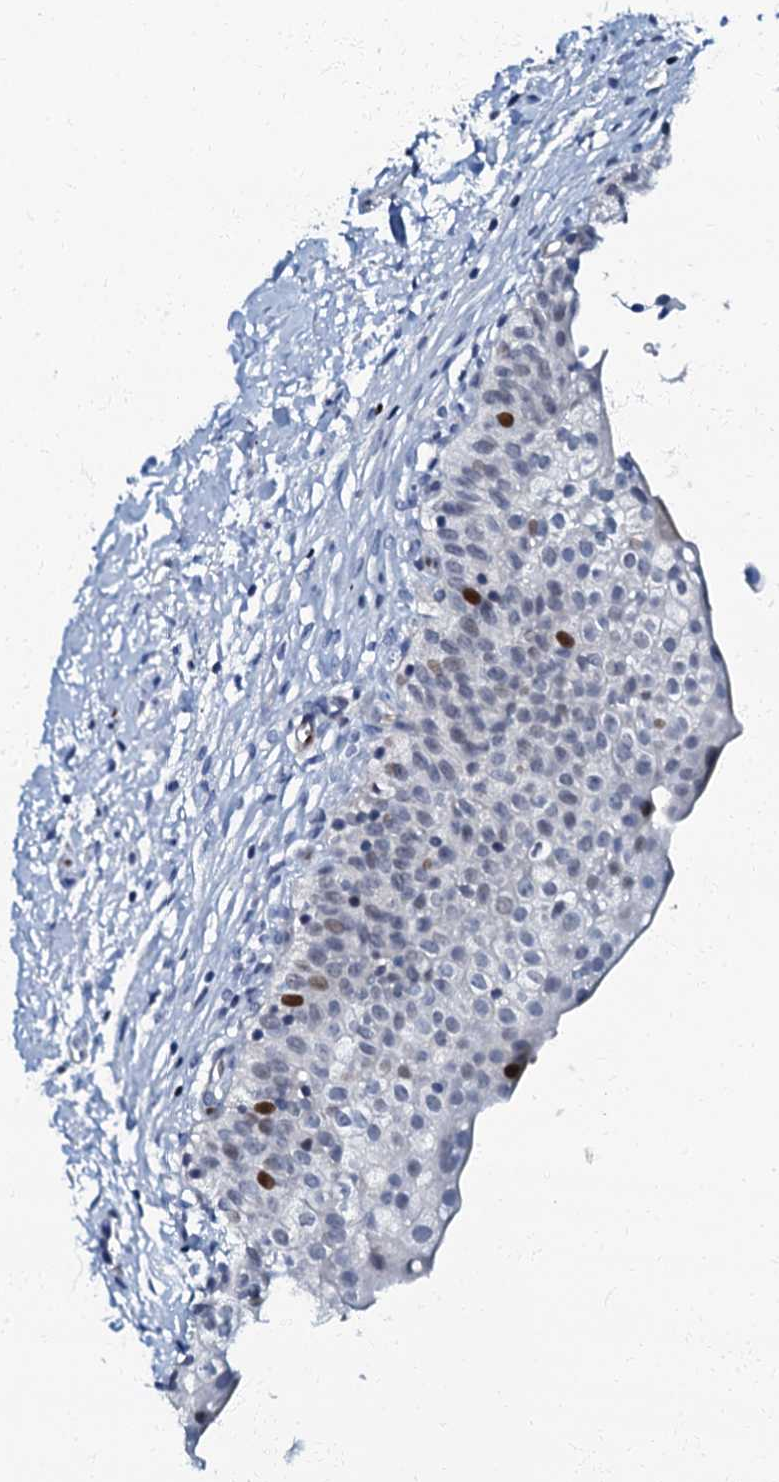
{"staining": {"intensity": "strong", "quantity": "<25%", "location": "nuclear"}, "tissue": "urinary bladder", "cell_type": "Urothelial cells", "image_type": "normal", "snomed": [{"axis": "morphology", "description": "Normal tissue, NOS"}, {"axis": "topography", "description": "Urinary bladder"}], "caption": "High-power microscopy captured an immunohistochemistry photomicrograph of normal urinary bladder, revealing strong nuclear expression in approximately <25% of urothelial cells. Using DAB (brown) and hematoxylin (blue) stains, captured at high magnification using brightfield microscopy.", "gene": "MFSD5", "patient": {"sex": "male", "age": 55}}